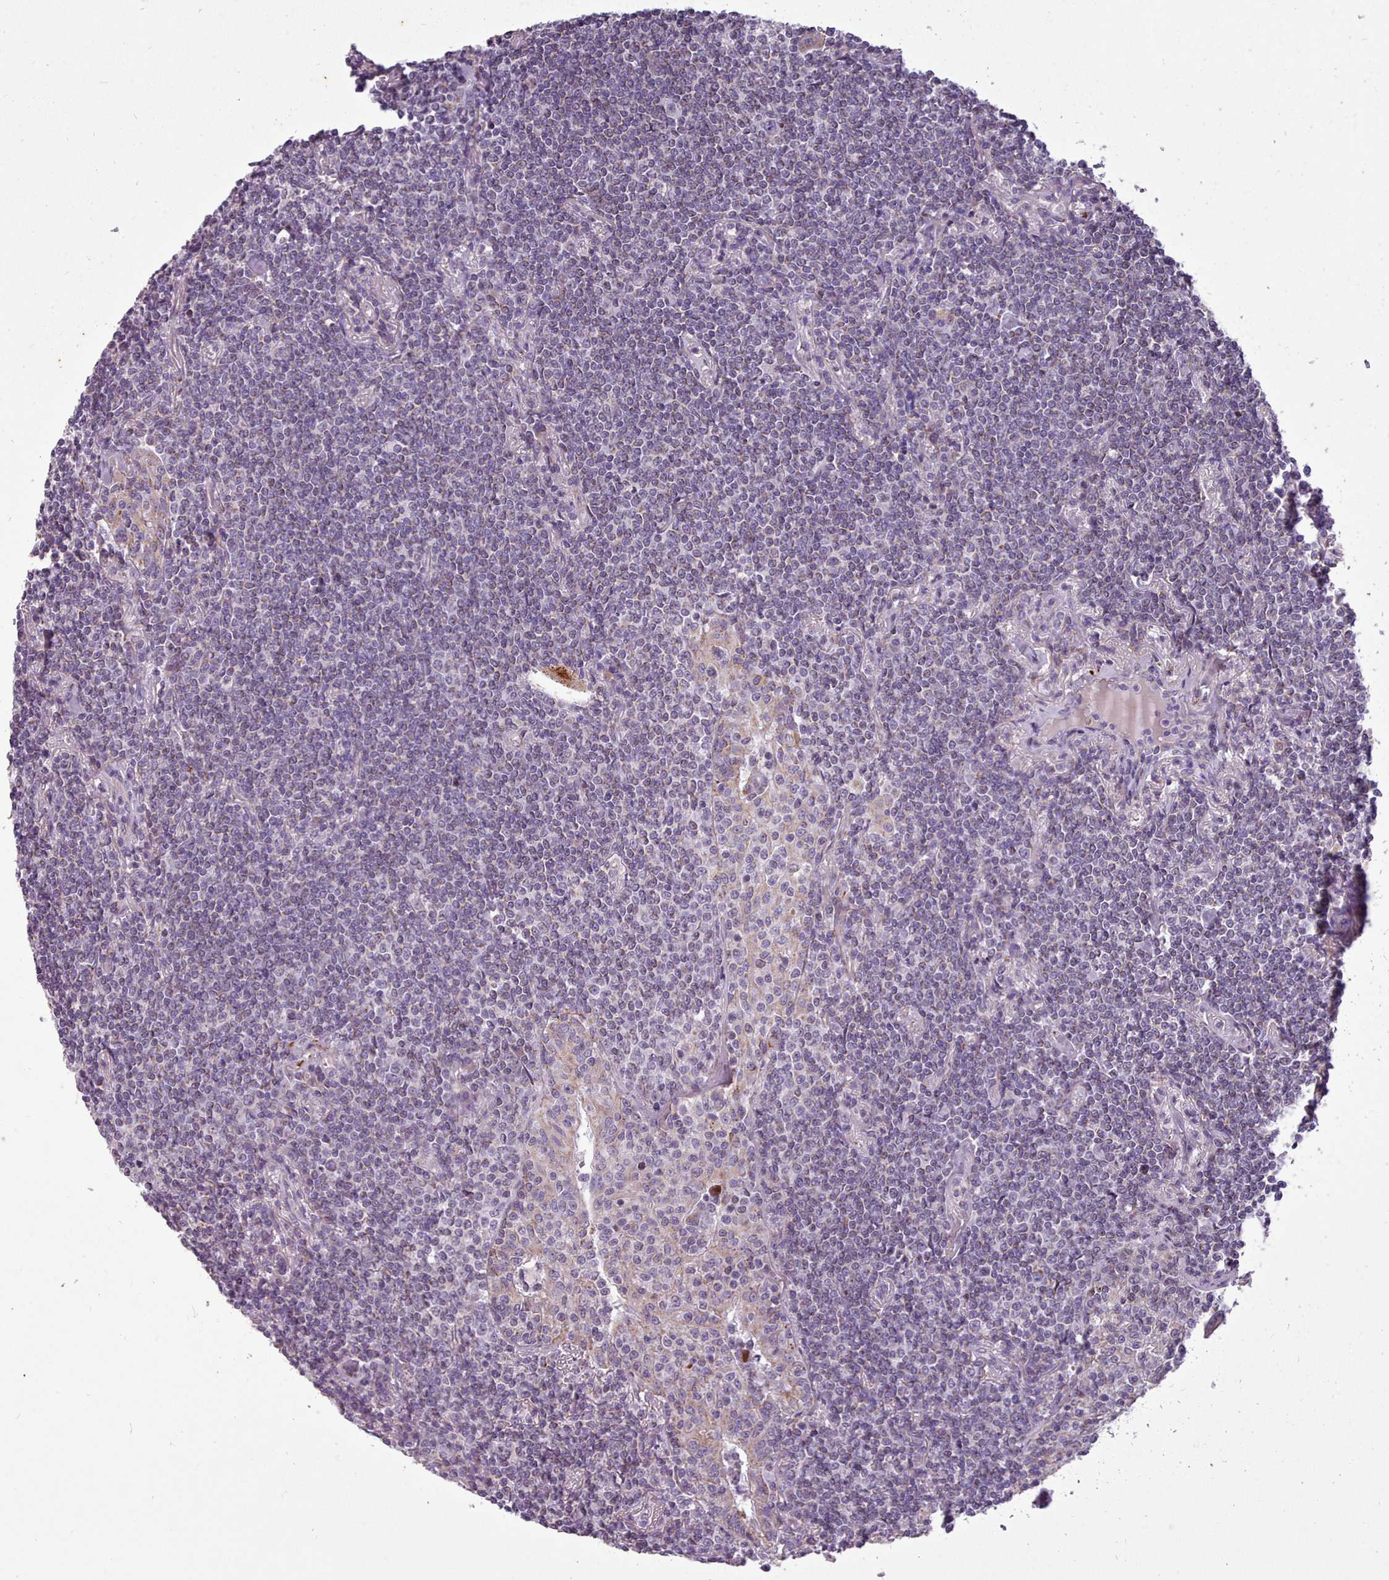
{"staining": {"intensity": "negative", "quantity": "none", "location": "none"}, "tissue": "lymphoma", "cell_type": "Tumor cells", "image_type": "cancer", "snomed": [{"axis": "morphology", "description": "Malignant lymphoma, non-Hodgkin's type, Low grade"}, {"axis": "topography", "description": "Lung"}], "caption": "Tumor cells are negative for protein expression in human low-grade malignant lymphoma, non-Hodgkin's type.", "gene": "FKBP10", "patient": {"sex": "female", "age": 71}}